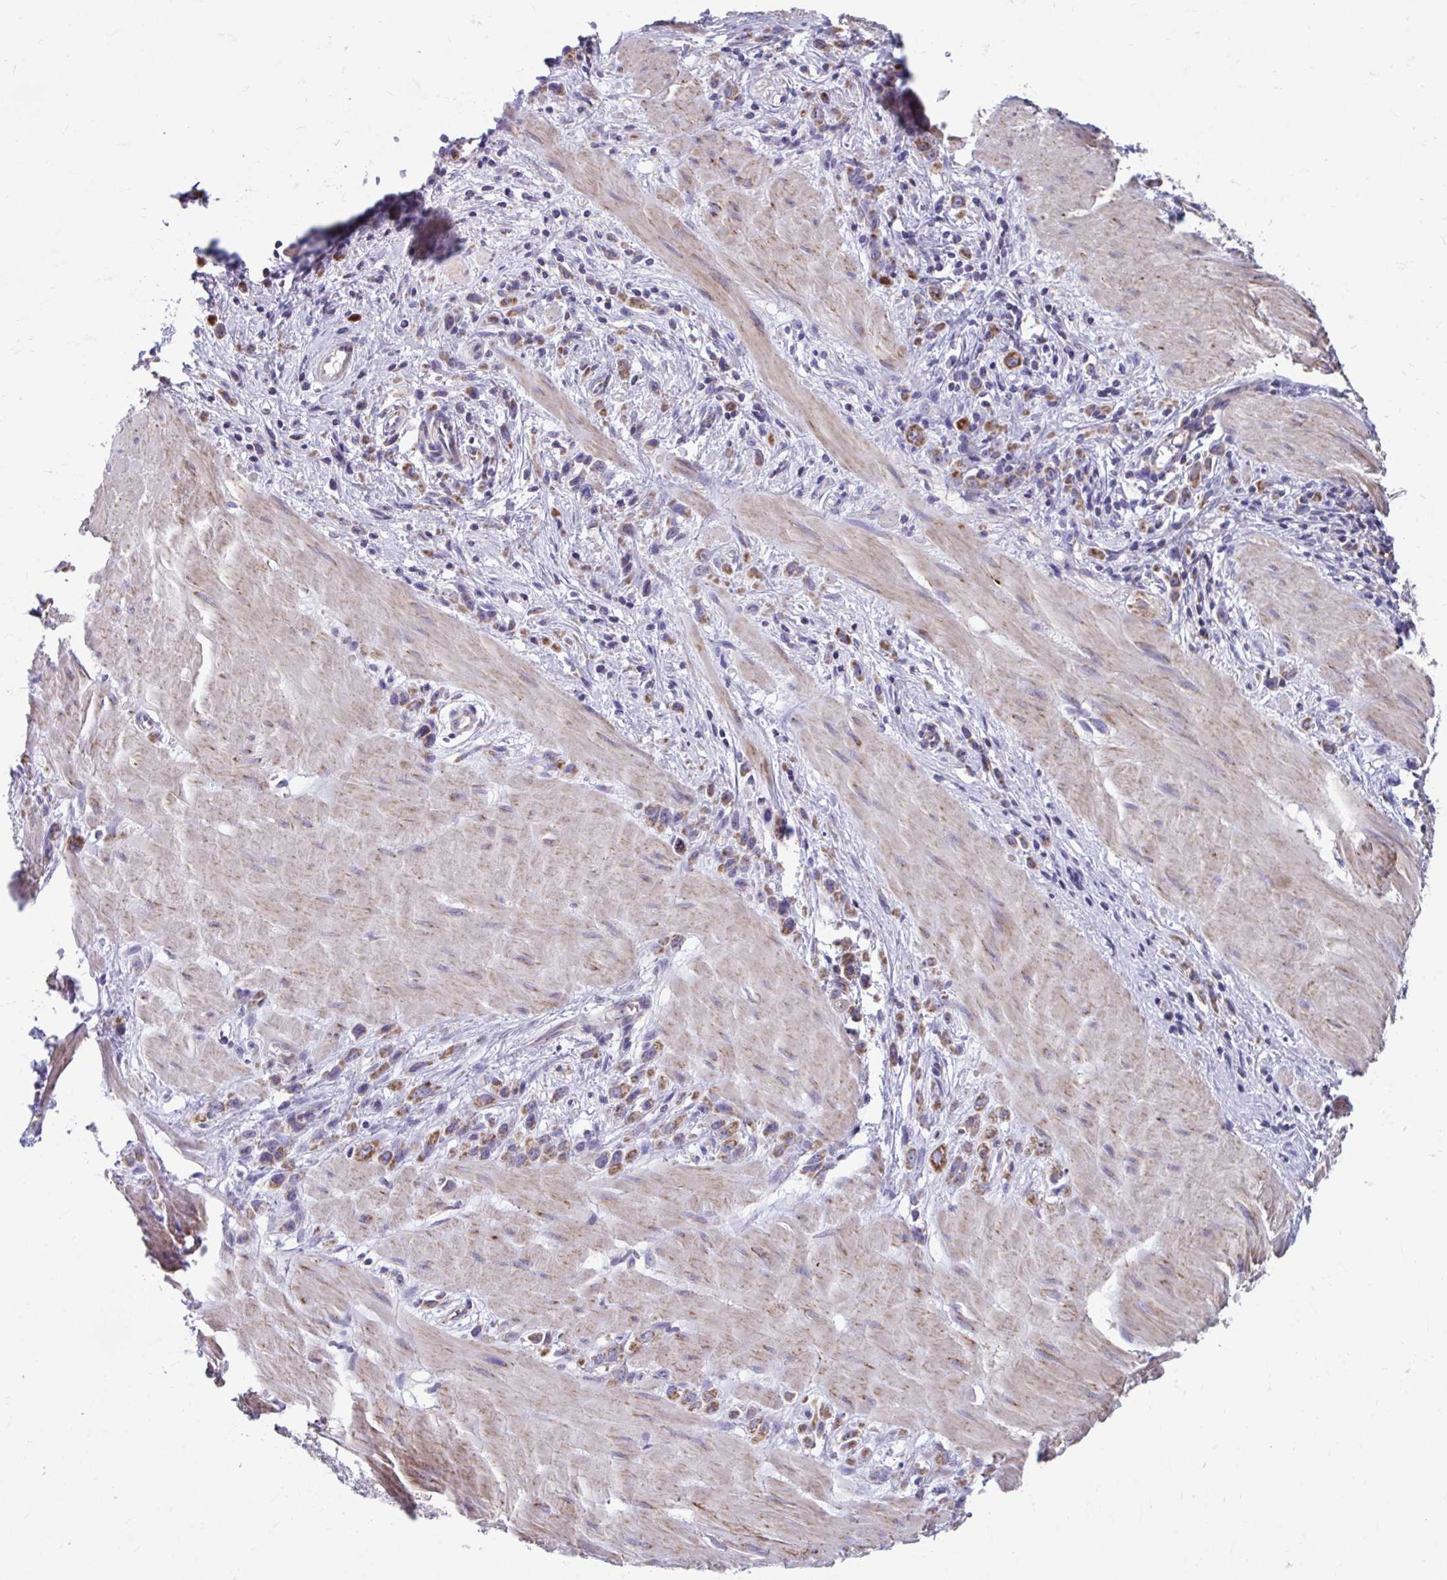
{"staining": {"intensity": "moderate", "quantity": ">75%", "location": "cytoplasmic/membranous"}, "tissue": "stomach cancer", "cell_type": "Tumor cells", "image_type": "cancer", "snomed": [{"axis": "morphology", "description": "Adenocarcinoma, NOS"}, {"axis": "topography", "description": "Stomach"}], "caption": "Immunohistochemistry photomicrograph of neoplastic tissue: stomach cancer (adenocarcinoma) stained using immunohistochemistry (IHC) shows medium levels of moderate protein expression localized specifically in the cytoplasmic/membranous of tumor cells, appearing as a cytoplasmic/membranous brown color.", "gene": "LINGO4", "patient": {"sex": "male", "age": 47}}